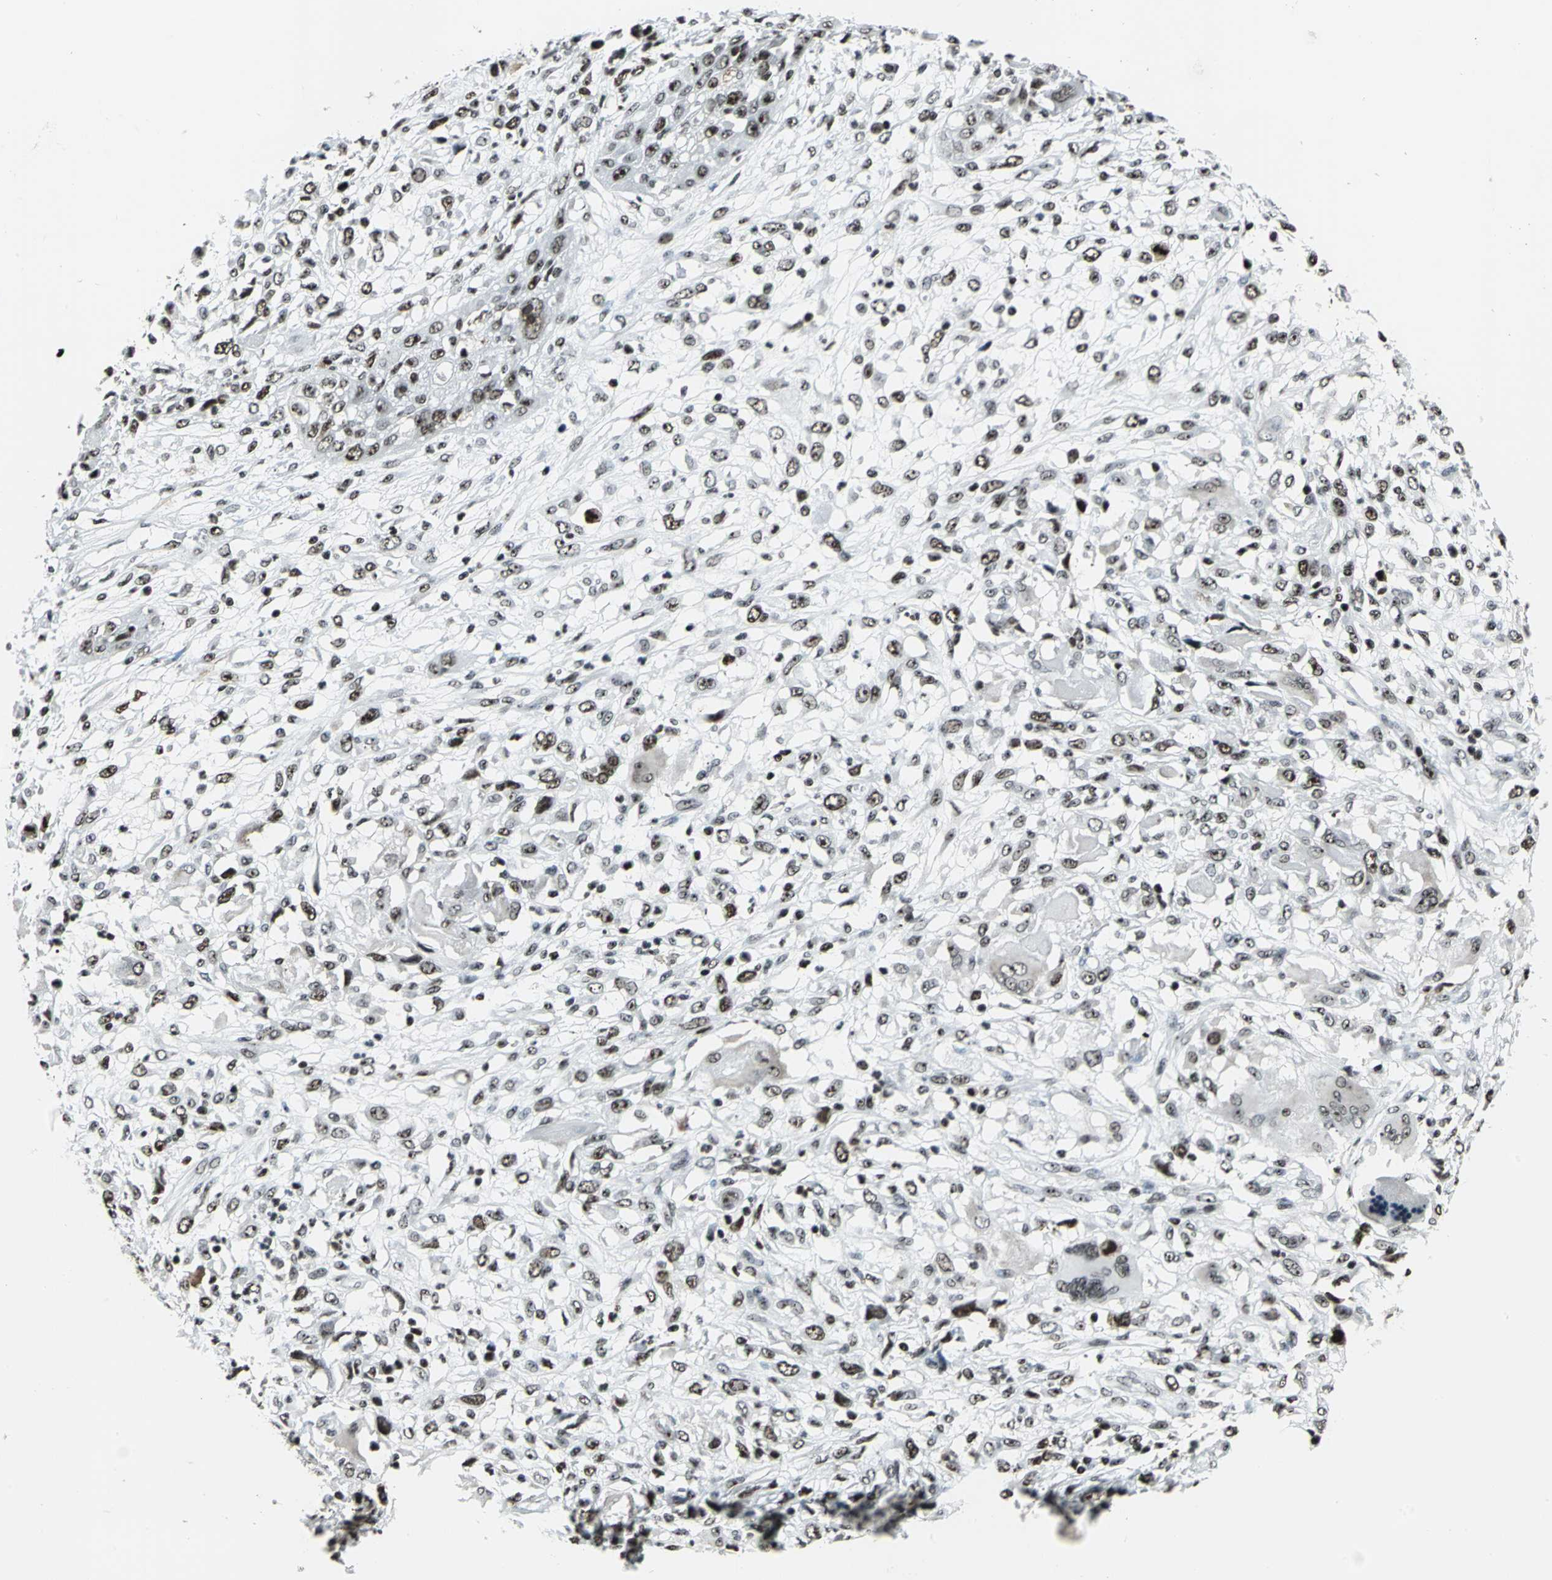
{"staining": {"intensity": "weak", "quantity": "25%-75%", "location": "nuclear"}, "tissue": "head and neck cancer", "cell_type": "Tumor cells", "image_type": "cancer", "snomed": [{"axis": "morphology", "description": "Neoplasm, malignant, NOS"}, {"axis": "topography", "description": "Salivary gland"}, {"axis": "topography", "description": "Head-Neck"}], "caption": "Malignant neoplasm (head and neck) stained for a protein (brown) exhibits weak nuclear positive expression in about 25%-75% of tumor cells.", "gene": "UBTF", "patient": {"sex": "male", "age": 43}}